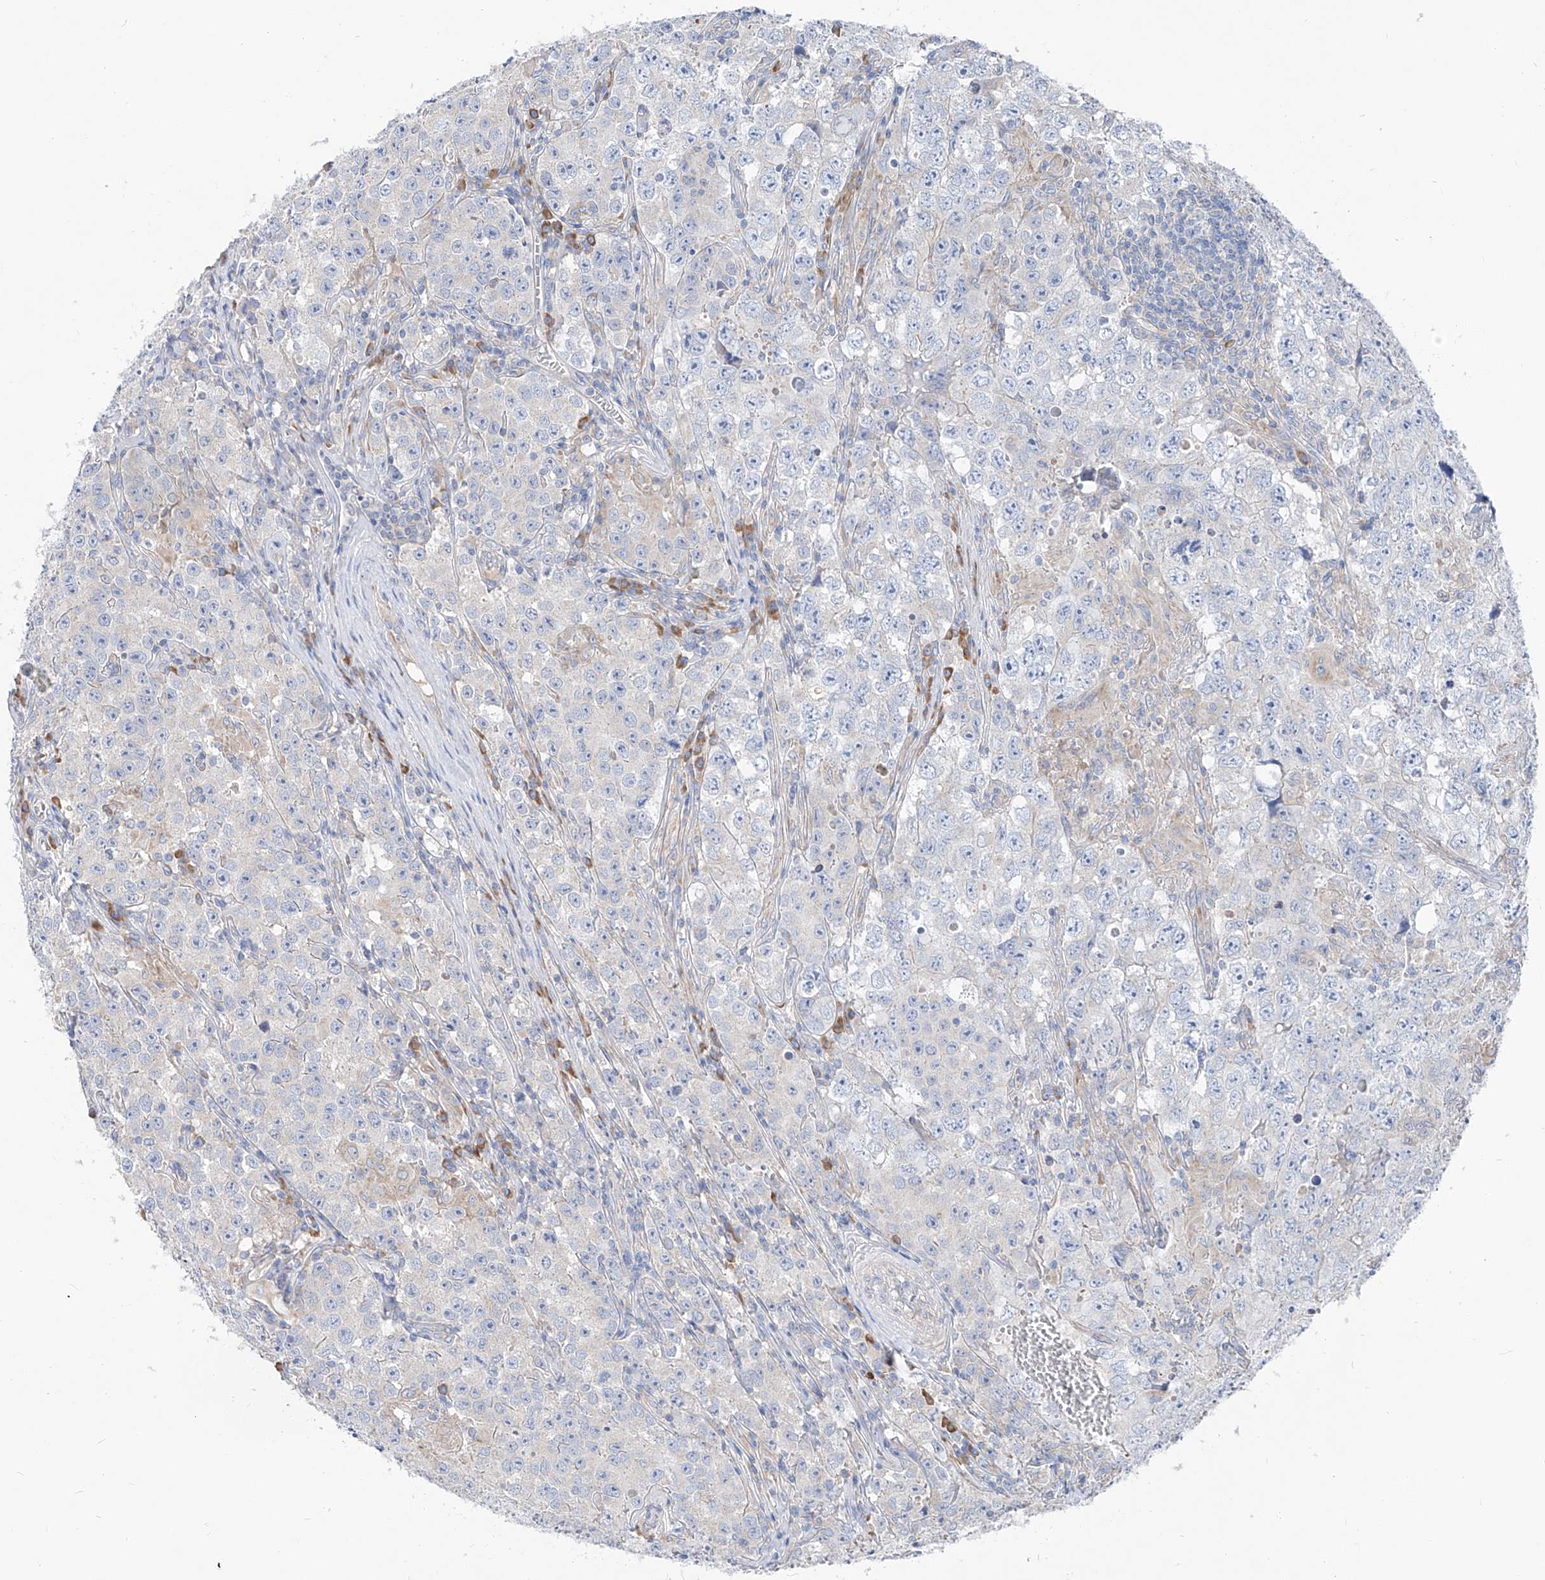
{"staining": {"intensity": "negative", "quantity": "none", "location": "none"}, "tissue": "testis cancer", "cell_type": "Tumor cells", "image_type": "cancer", "snomed": [{"axis": "morphology", "description": "Seminoma, NOS"}, {"axis": "morphology", "description": "Carcinoma, Embryonal, NOS"}, {"axis": "topography", "description": "Testis"}], "caption": "There is no significant expression in tumor cells of testis cancer (seminoma).", "gene": "UFL1", "patient": {"sex": "male", "age": 43}}